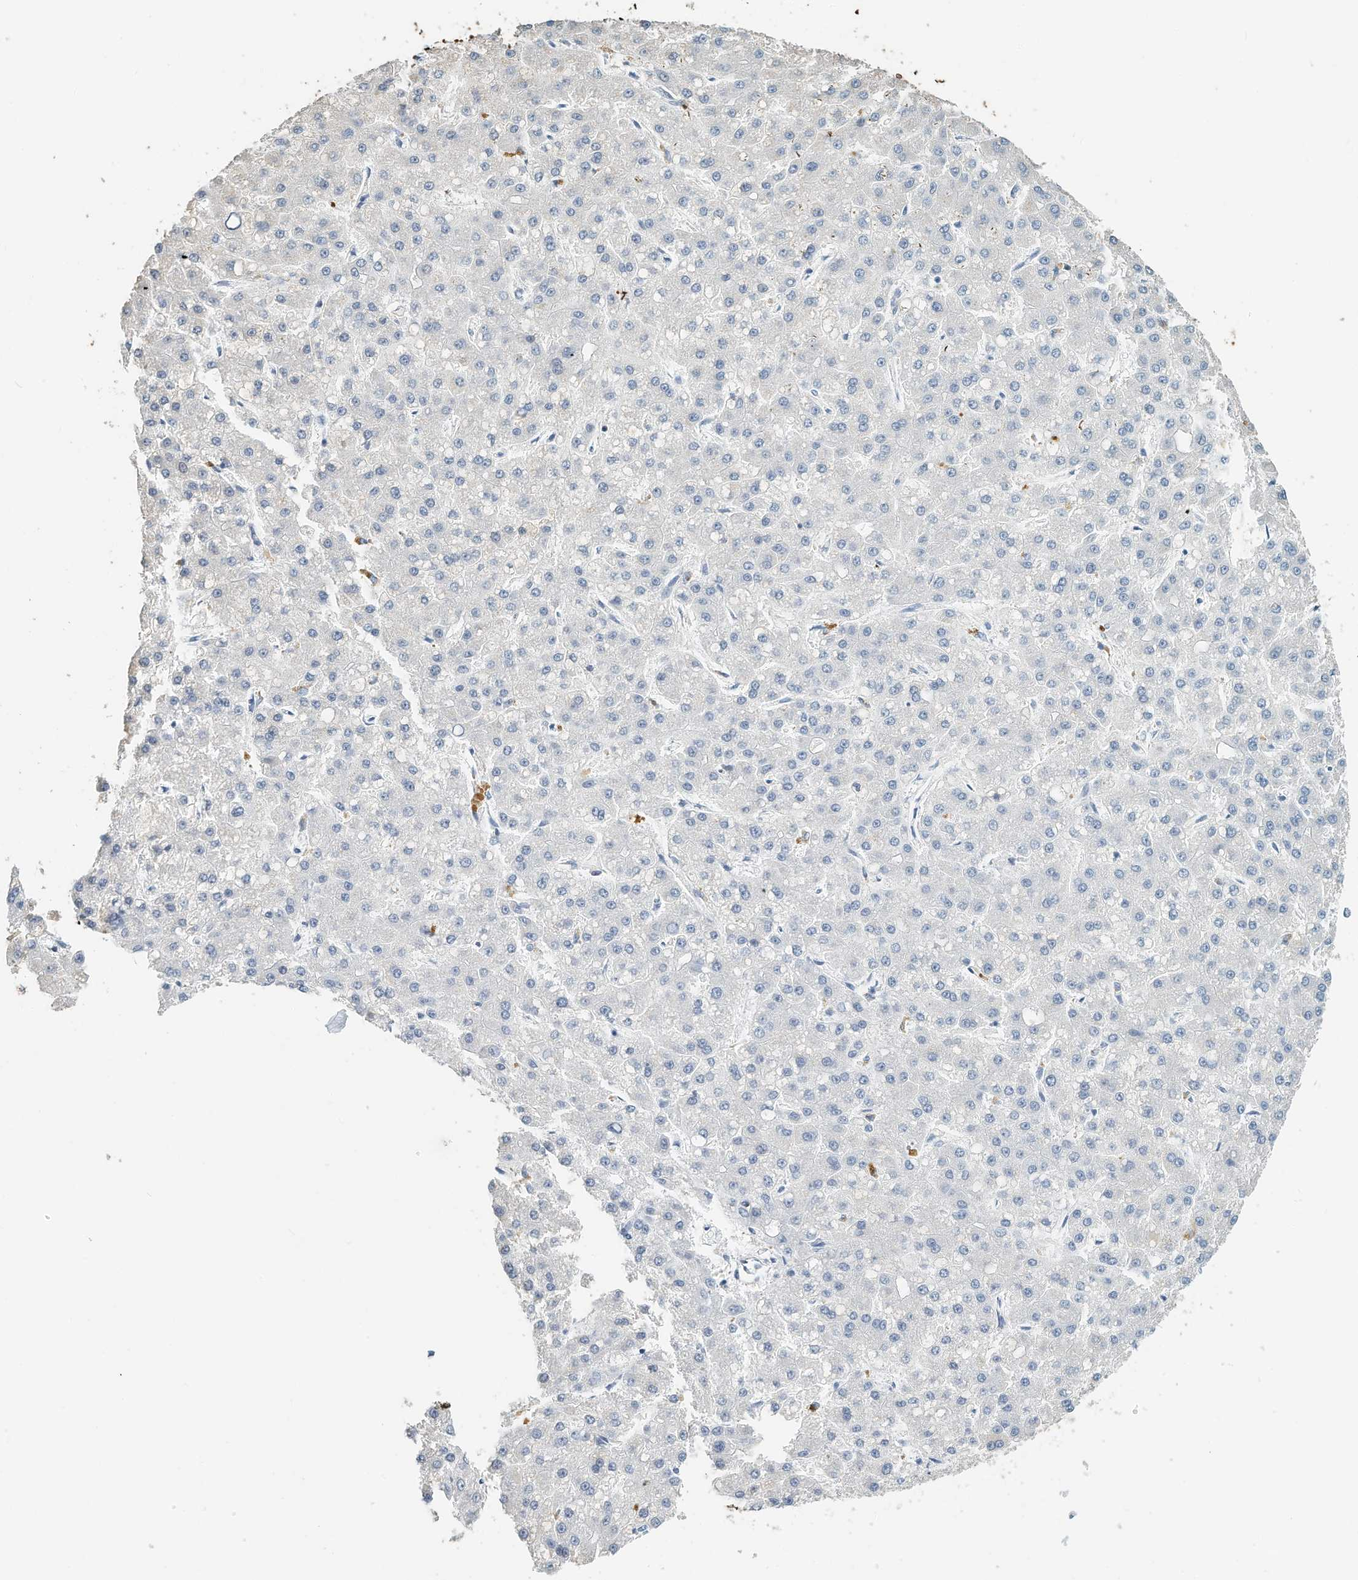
{"staining": {"intensity": "negative", "quantity": "none", "location": "none"}, "tissue": "liver cancer", "cell_type": "Tumor cells", "image_type": "cancer", "snomed": [{"axis": "morphology", "description": "Carcinoma, Hepatocellular, NOS"}, {"axis": "topography", "description": "Liver"}], "caption": "Tumor cells show no significant protein expression in liver cancer.", "gene": "RCAN3", "patient": {"sex": "male", "age": 67}}